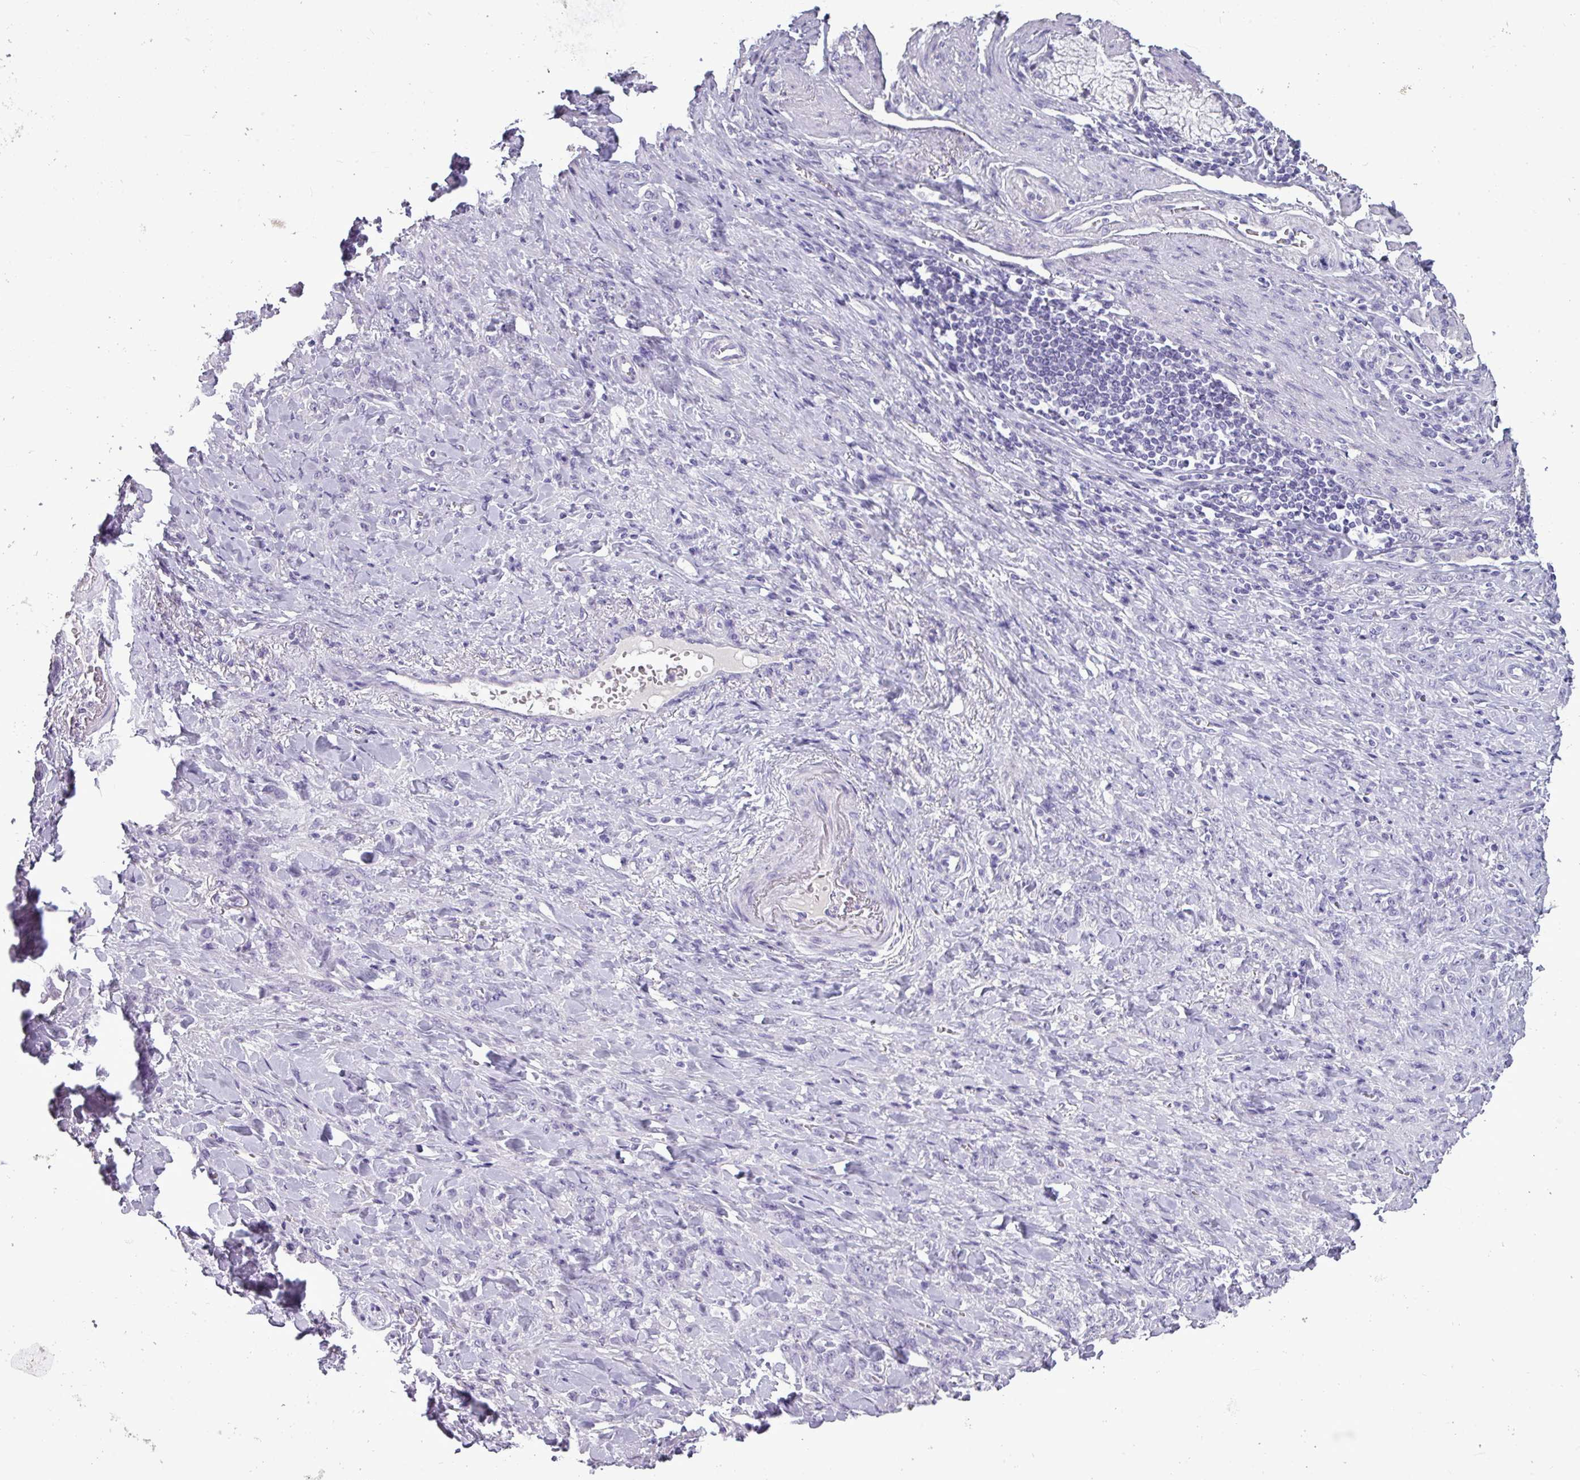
{"staining": {"intensity": "negative", "quantity": "none", "location": "none"}, "tissue": "stomach cancer", "cell_type": "Tumor cells", "image_type": "cancer", "snomed": [{"axis": "morphology", "description": "Normal tissue, NOS"}, {"axis": "morphology", "description": "Adenocarcinoma, NOS"}, {"axis": "topography", "description": "Stomach"}], "caption": "IHC image of stomach adenocarcinoma stained for a protein (brown), which shows no positivity in tumor cells.", "gene": "TMEM91", "patient": {"sex": "male", "age": 82}}